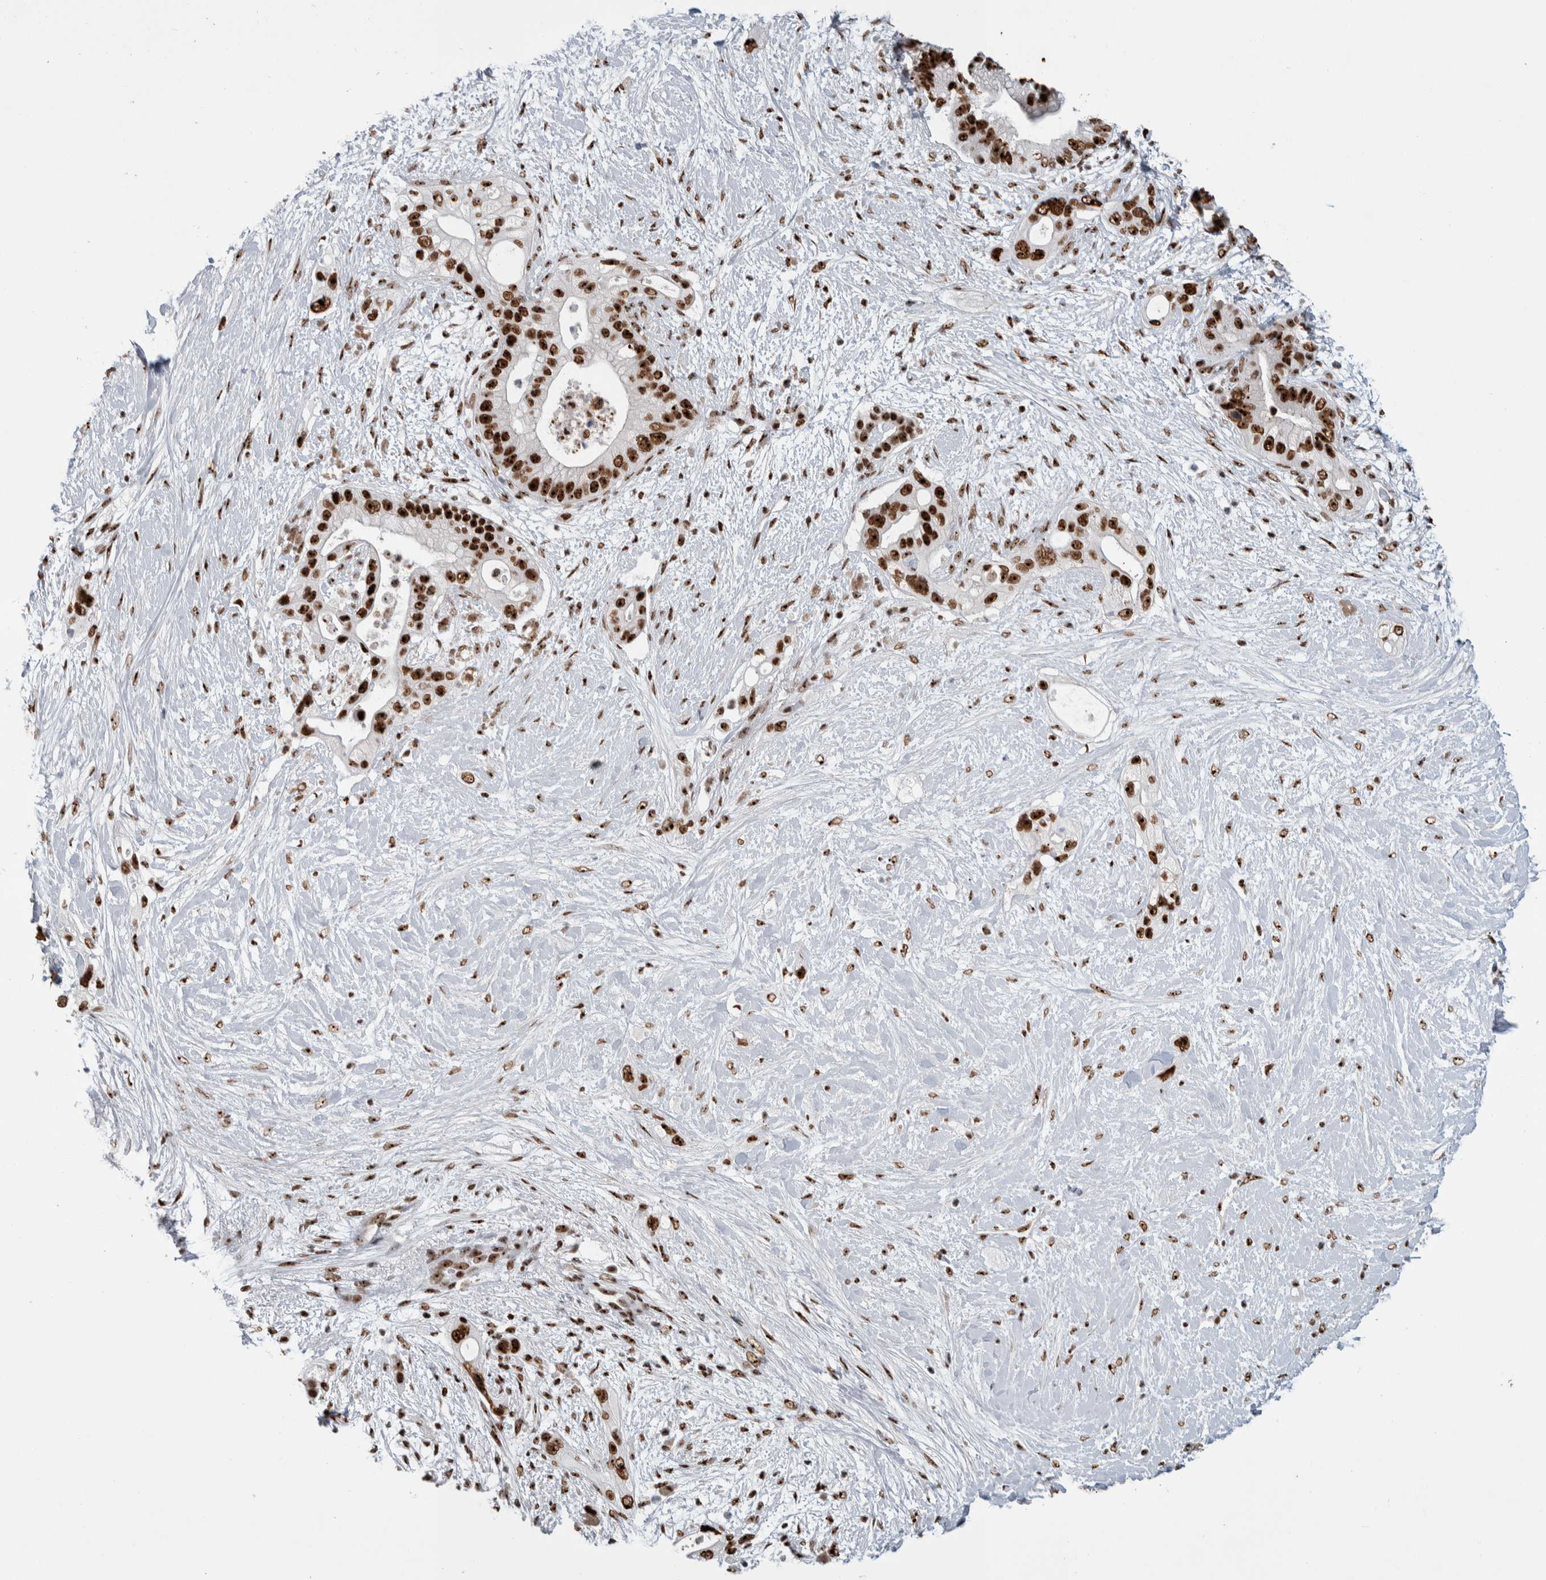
{"staining": {"intensity": "strong", "quantity": ">75%", "location": "nuclear"}, "tissue": "pancreatic cancer", "cell_type": "Tumor cells", "image_type": "cancer", "snomed": [{"axis": "morphology", "description": "Adenocarcinoma, NOS"}, {"axis": "topography", "description": "Pancreas"}], "caption": "Immunohistochemistry (DAB (3,3'-diaminobenzidine)) staining of human pancreatic adenocarcinoma exhibits strong nuclear protein staining in about >75% of tumor cells.", "gene": "NCL", "patient": {"sex": "male", "age": 53}}